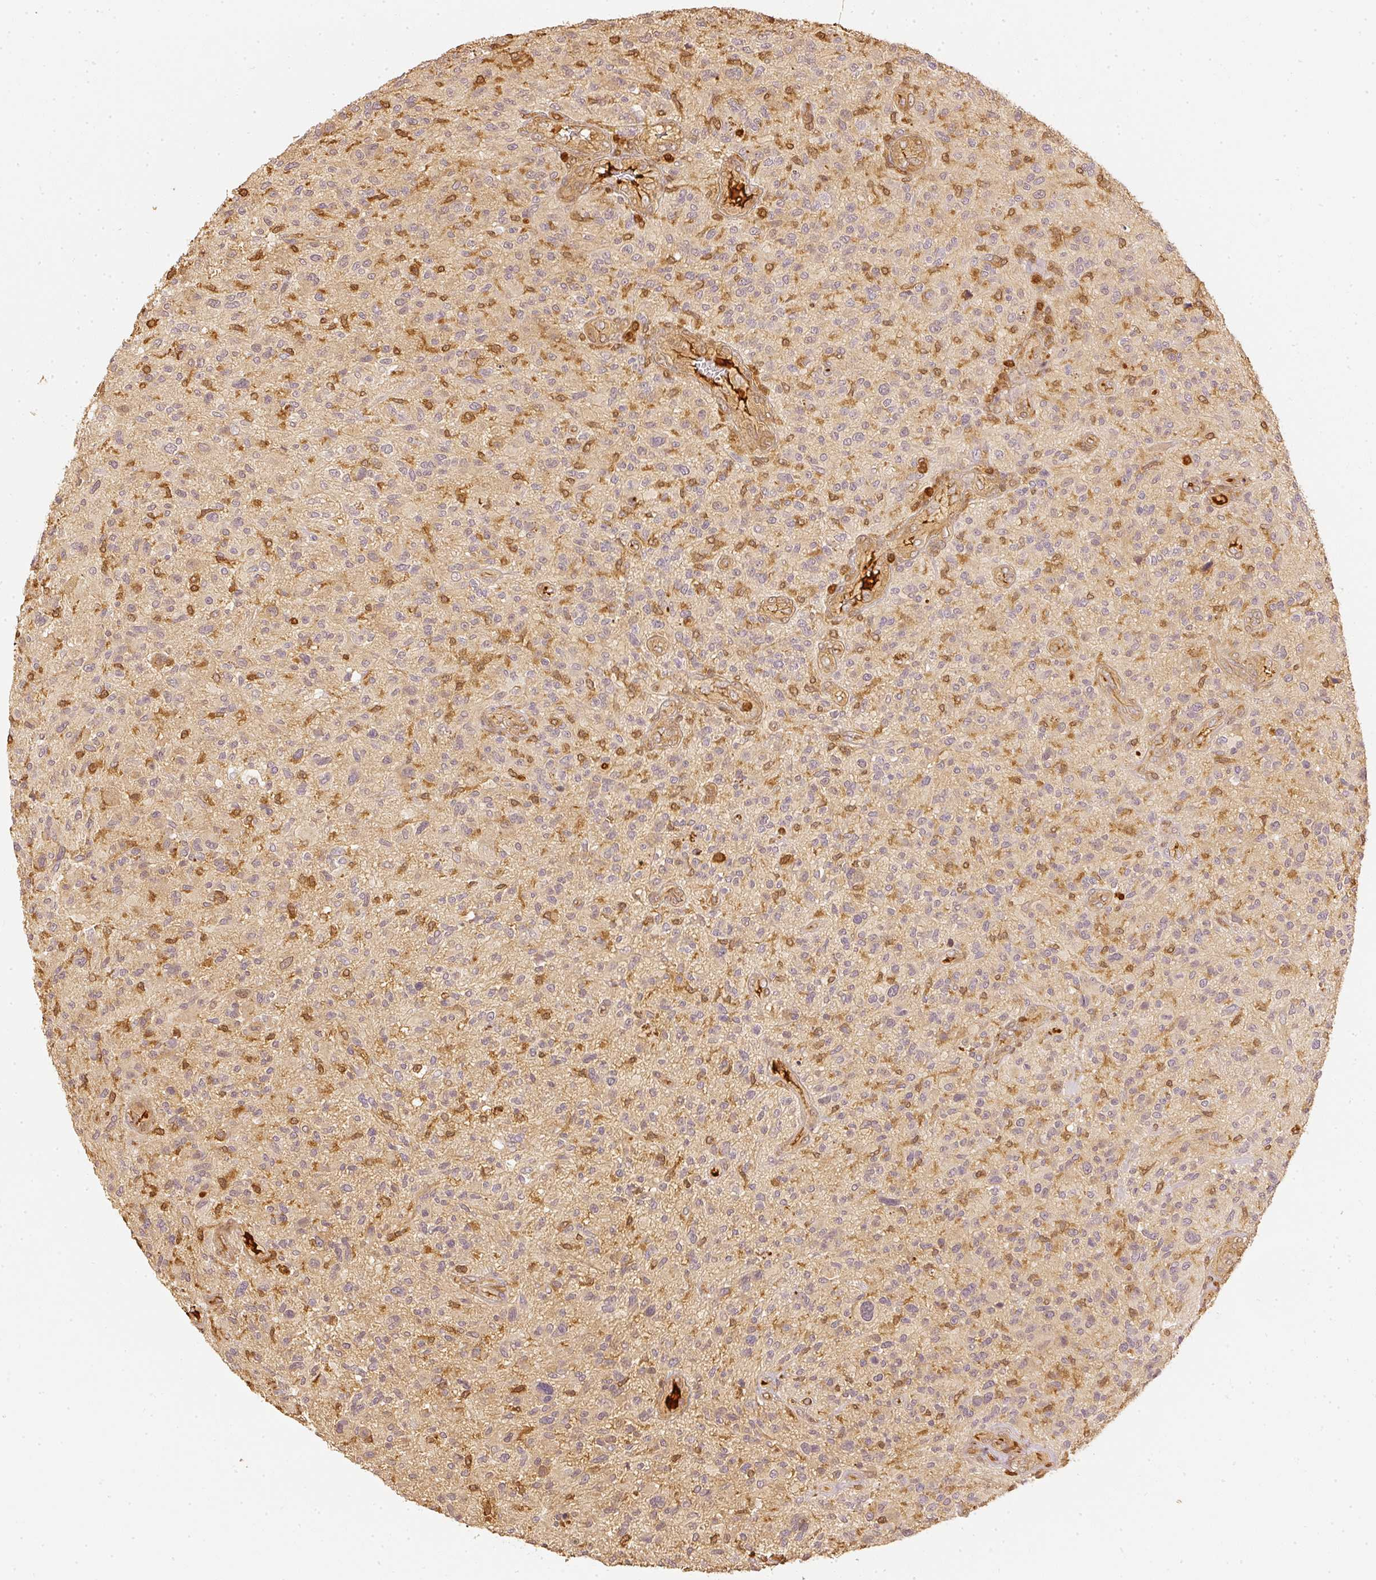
{"staining": {"intensity": "weak", "quantity": "<25%", "location": "cytoplasmic/membranous"}, "tissue": "glioma", "cell_type": "Tumor cells", "image_type": "cancer", "snomed": [{"axis": "morphology", "description": "Glioma, malignant, High grade"}, {"axis": "topography", "description": "Brain"}], "caption": "This is a histopathology image of IHC staining of glioma, which shows no staining in tumor cells. (DAB (3,3'-diaminobenzidine) immunohistochemistry visualized using brightfield microscopy, high magnification).", "gene": "PFN1", "patient": {"sex": "male", "age": 47}}